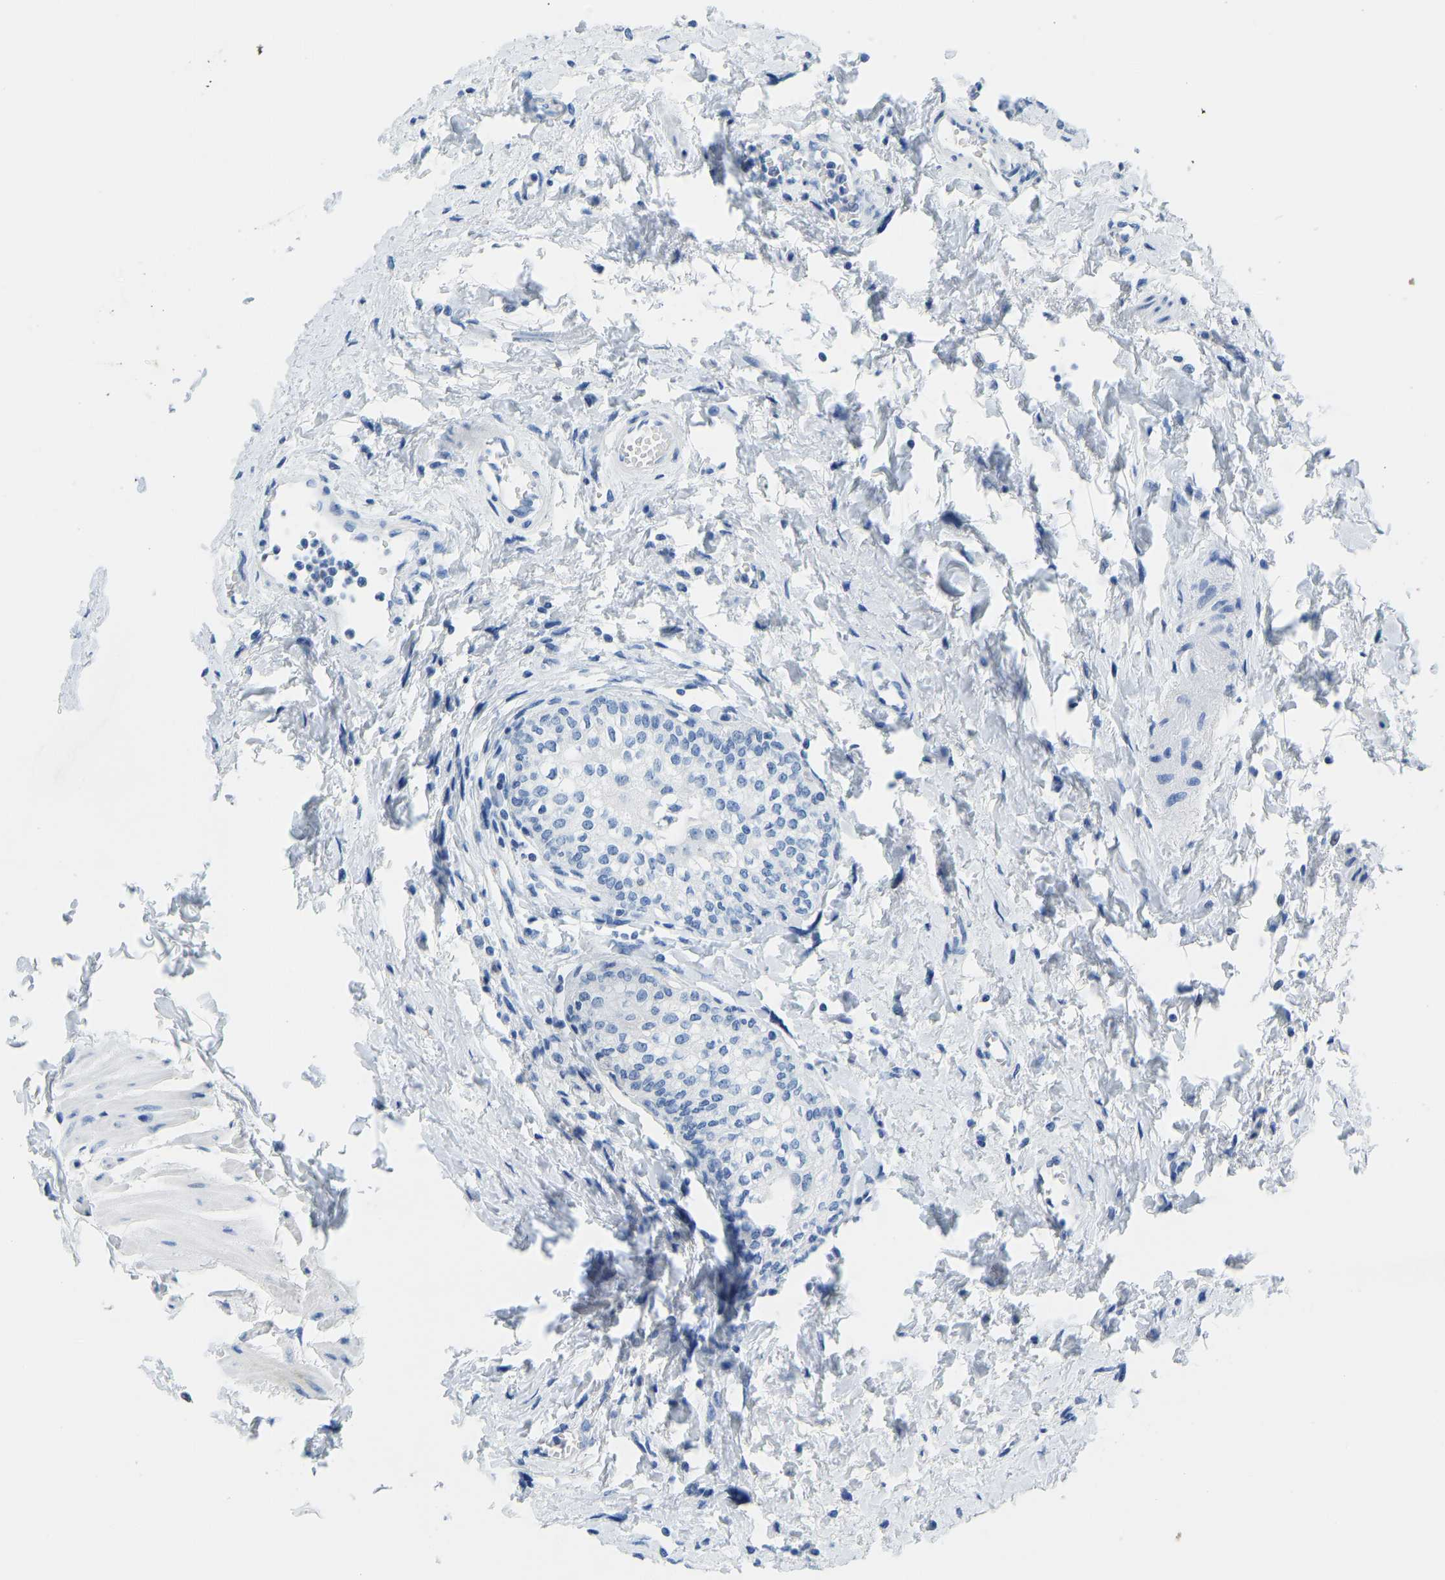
{"staining": {"intensity": "negative", "quantity": "none", "location": "none"}, "tissue": "urinary bladder", "cell_type": "Urothelial cells", "image_type": "normal", "snomed": [{"axis": "morphology", "description": "Normal tissue, NOS"}, {"axis": "topography", "description": "Urinary bladder"}], "caption": "The IHC micrograph has no significant positivity in urothelial cells of urinary bladder. (Stains: DAB immunohistochemistry (IHC) with hematoxylin counter stain, Microscopy: brightfield microscopy at high magnification).", "gene": "SERPINB3", "patient": {"sex": "male", "age": 55}}